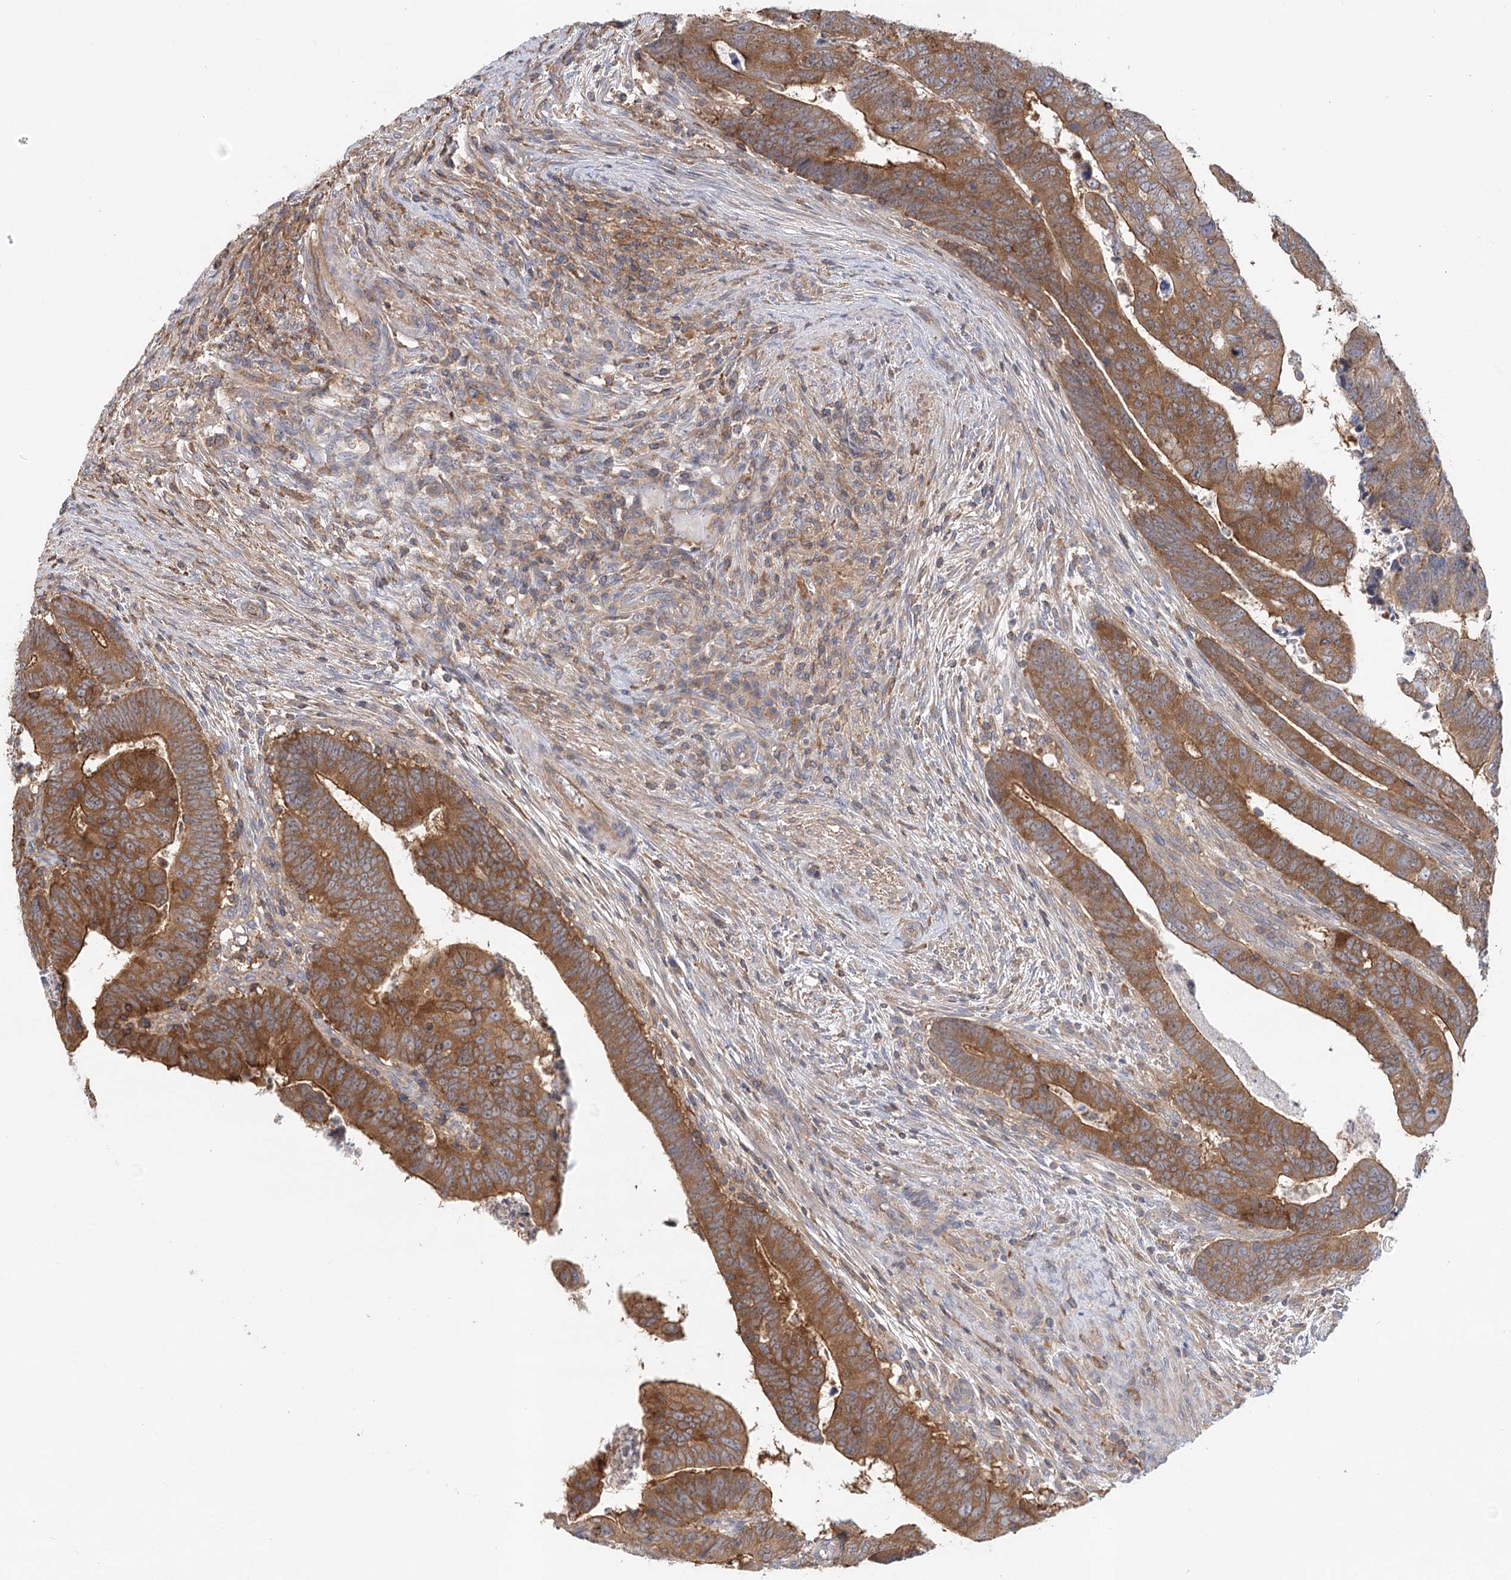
{"staining": {"intensity": "strong", "quantity": ">75%", "location": "cytoplasmic/membranous"}, "tissue": "colorectal cancer", "cell_type": "Tumor cells", "image_type": "cancer", "snomed": [{"axis": "morphology", "description": "Normal tissue, NOS"}, {"axis": "morphology", "description": "Adenocarcinoma, NOS"}, {"axis": "topography", "description": "Rectum"}], "caption": "Colorectal cancer (adenocarcinoma) stained for a protein reveals strong cytoplasmic/membranous positivity in tumor cells.", "gene": "UMPS", "patient": {"sex": "female", "age": 65}}